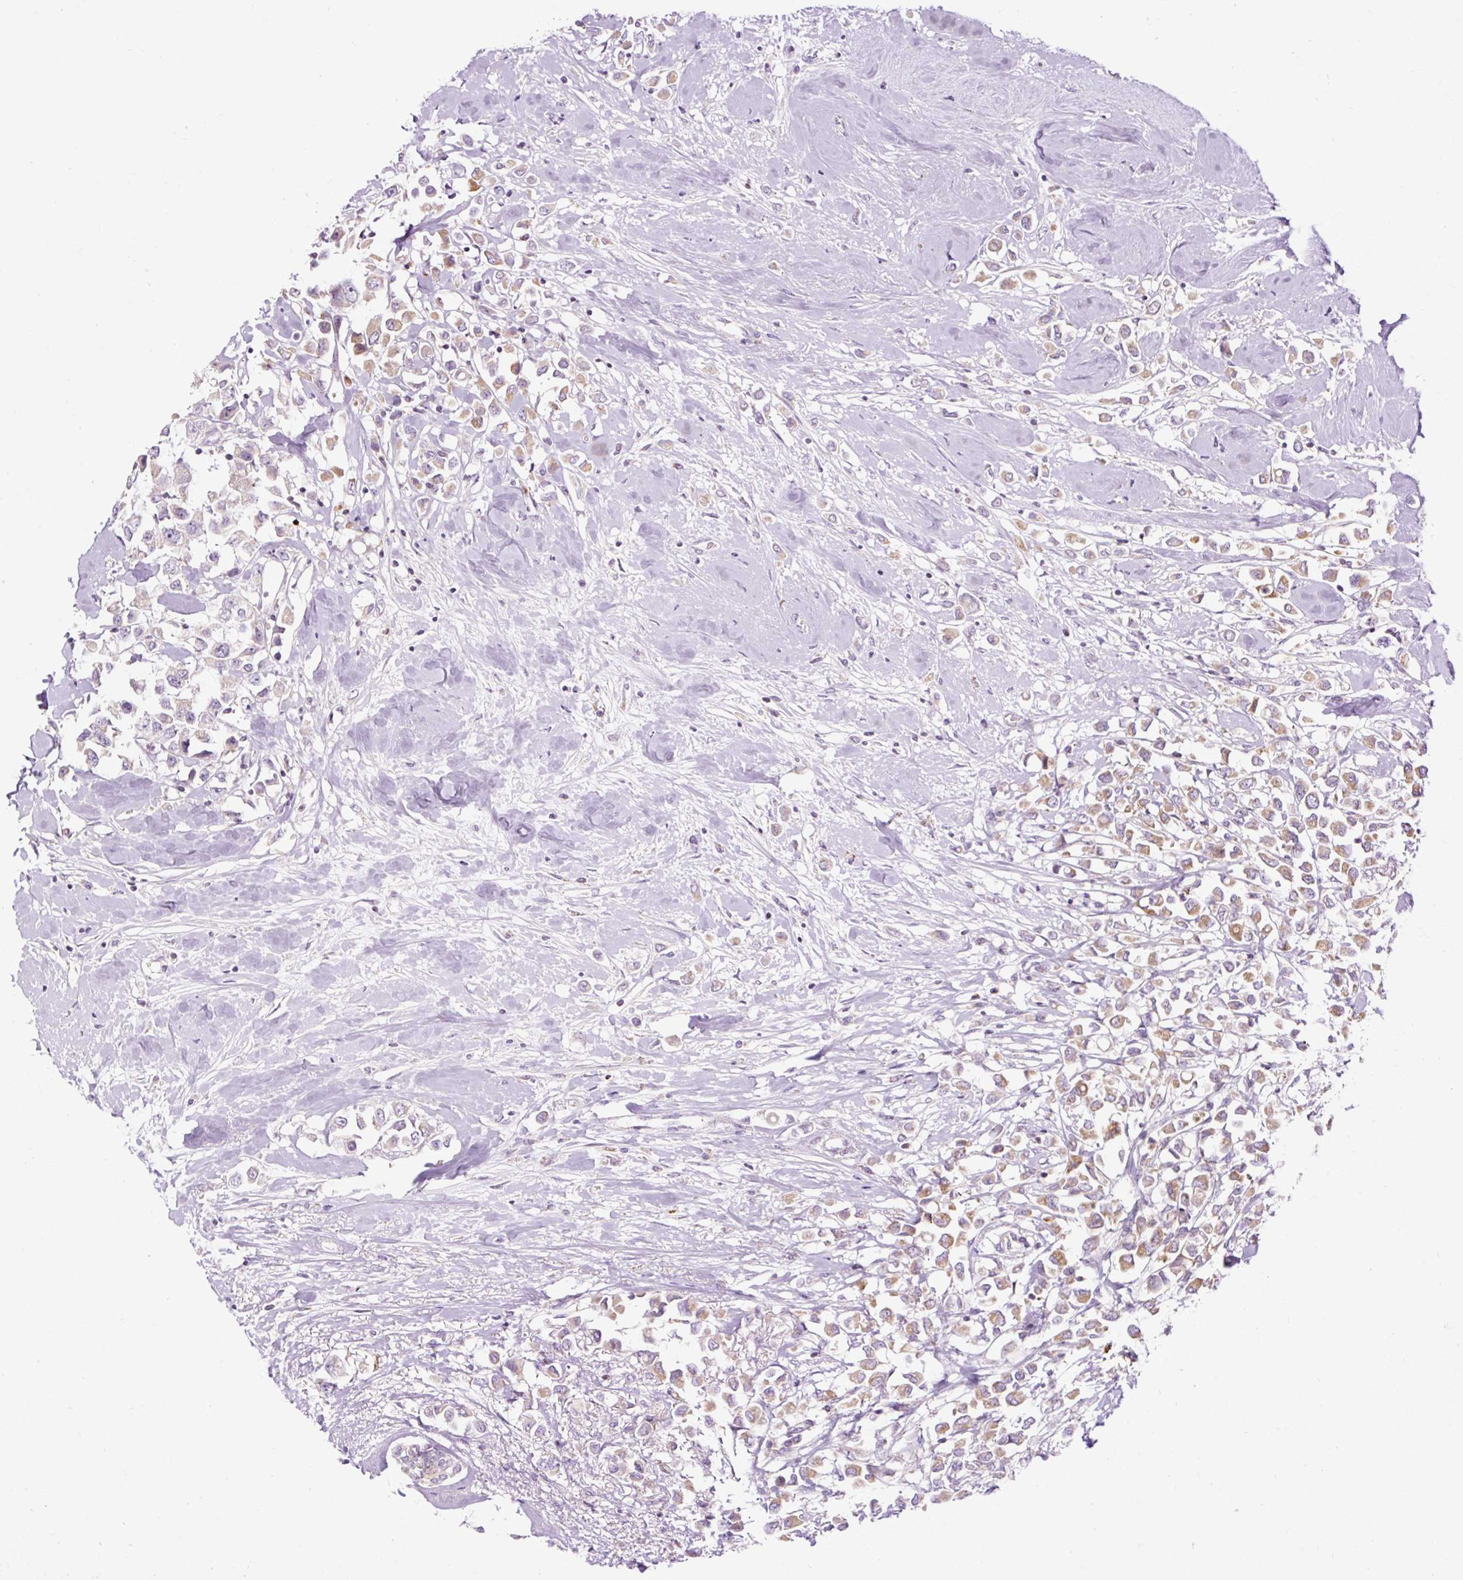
{"staining": {"intensity": "moderate", "quantity": ">75%", "location": "cytoplasmic/membranous"}, "tissue": "breast cancer", "cell_type": "Tumor cells", "image_type": "cancer", "snomed": [{"axis": "morphology", "description": "Duct carcinoma"}, {"axis": "topography", "description": "Breast"}], "caption": "A micrograph showing moderate cytoplasmic/membranous positivity in approximately >75% of tumor cells in breast cancer, as visualized by brown immunohistochemical staining.", "gene": "FMC1", "patient": {"sex": "female", "age": 61}}